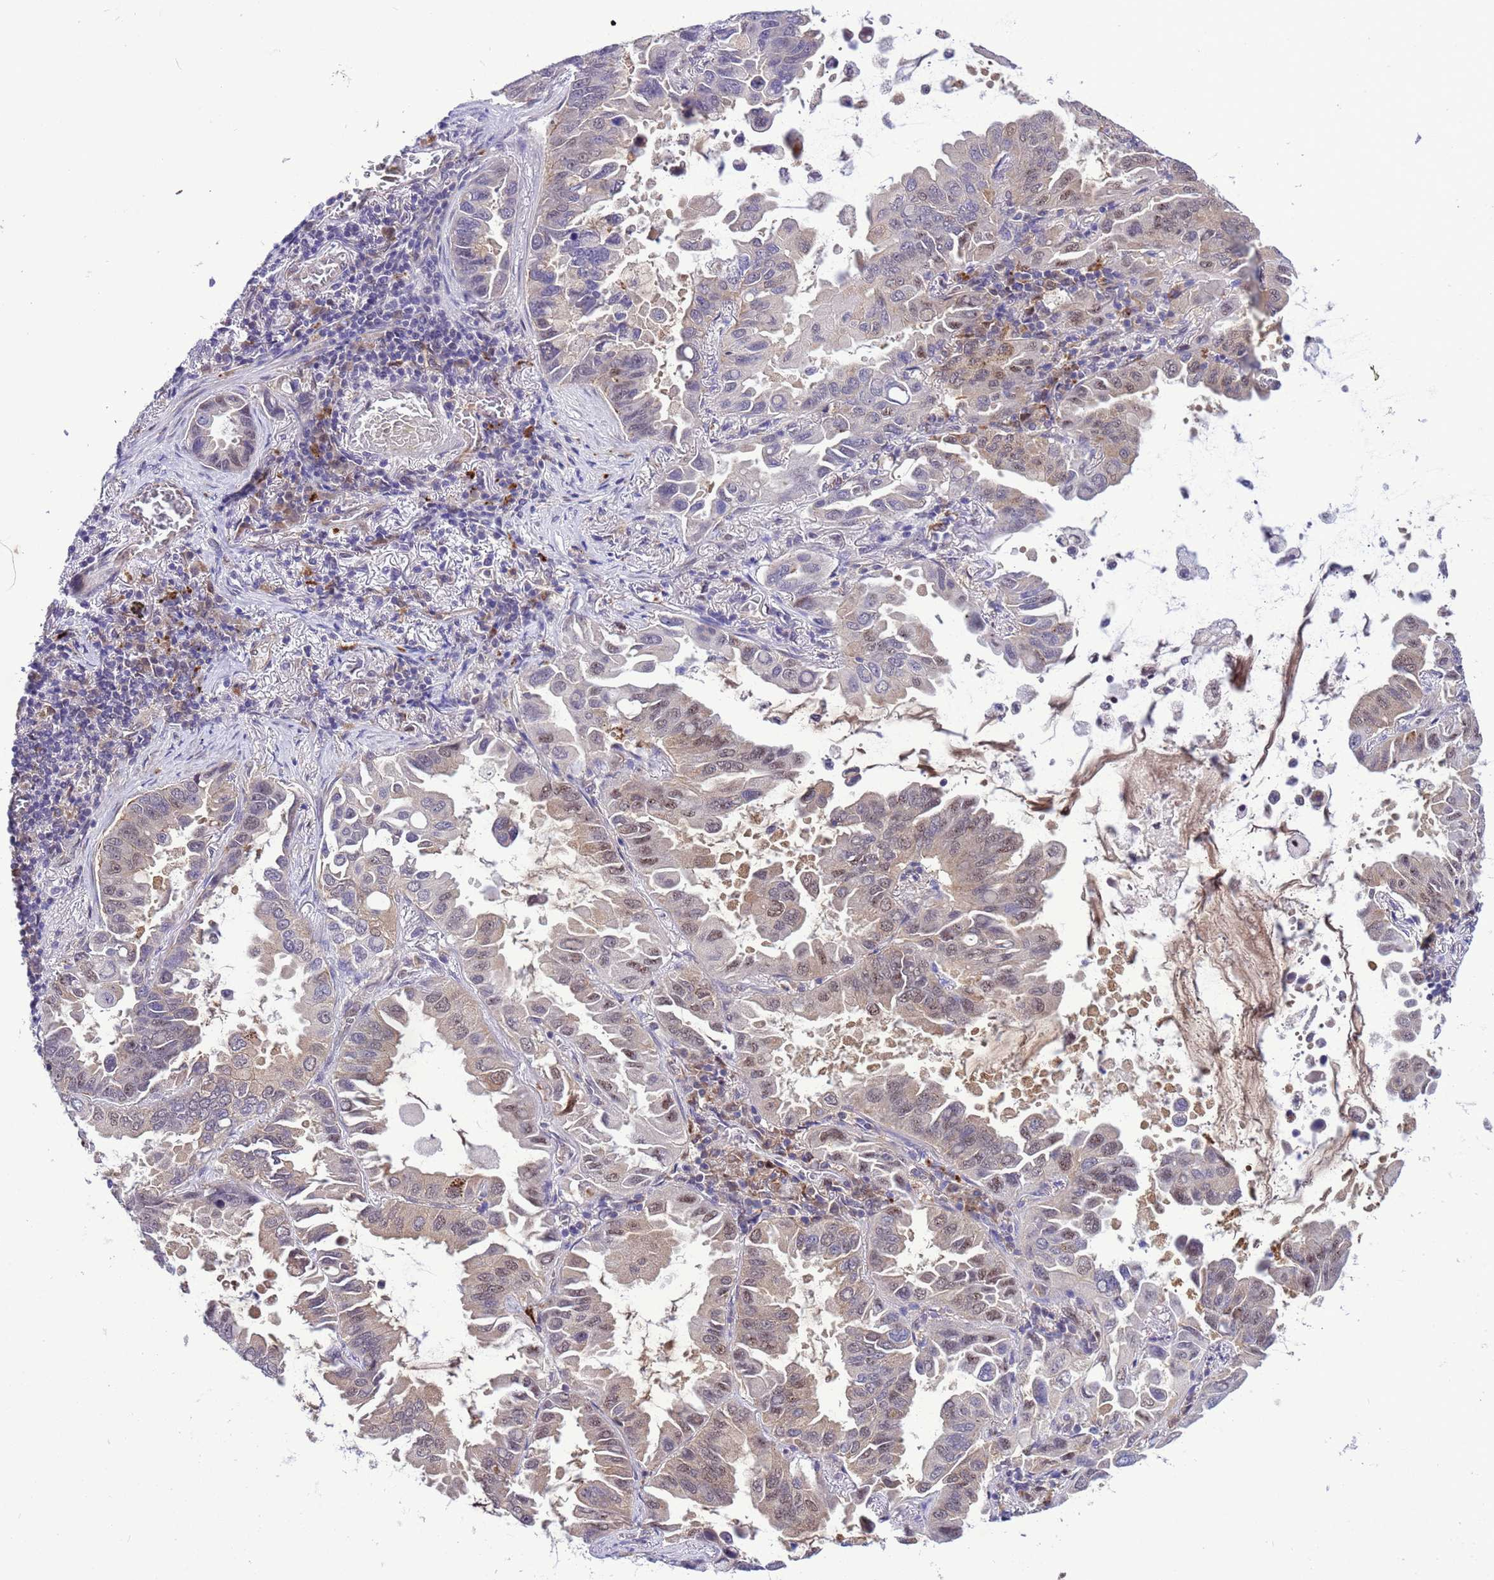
{"staining": {"intensity": "weak", "quantity": "25%-75%", "location": "nuclear"}, "tissue": "lung cancer", "cell_type": "Tumor cells", "image_type": "cancer", "snomed": [{"axis": "morphology", "description": "Adenocarcinoma, NOS"}, {"axis": "topography", "description": "Lung"}], "caption": "IHC (DAB (3,3'-diaminobenzidine)) staining of human lung adenocarcinoma displays weak nuclear protein expression in approximately 25%-75% of tumor cells. Nuclei are stained in blue.", "gene": "RASD1", "patient": {"sex": "male", "age": 64}}